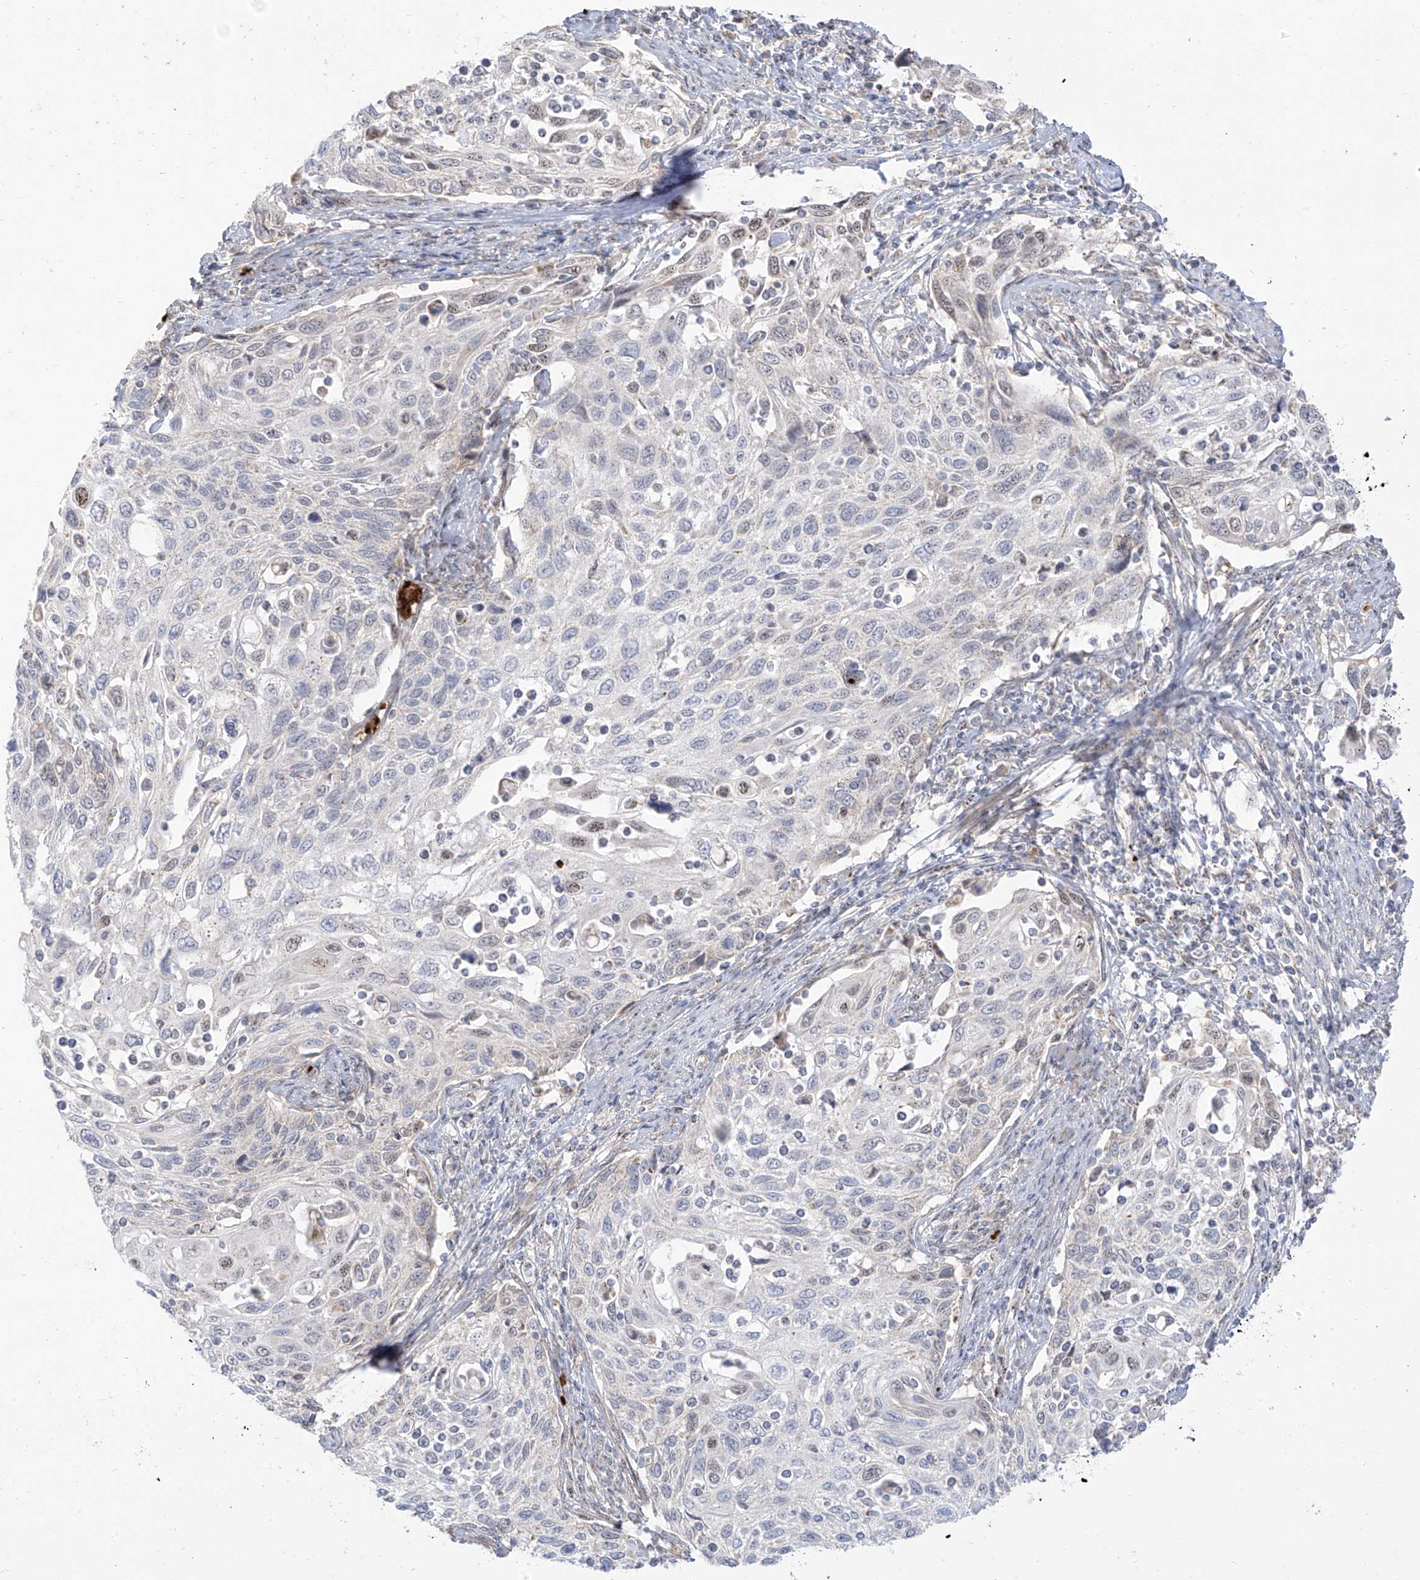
{"staining": {"intensity": "negative", "quantity": "none", "location": "none"}, "tissue": "cervical cancer", "cell_type": "Tumor cells", "image_type": "cancer", "snomed": [{"axis": "morphology", "description": "Squamous cell carcinoma, NOS"}, {"axis": "topography", "description": "Cervix"}], "caption": "Immunohistochemical staining of cervical cancer (squamous cell carcinoma) shows no significant staining in tumor cells.", "gene": "ARHGEF40", "patient": {"sex": "female", "age": 70}}